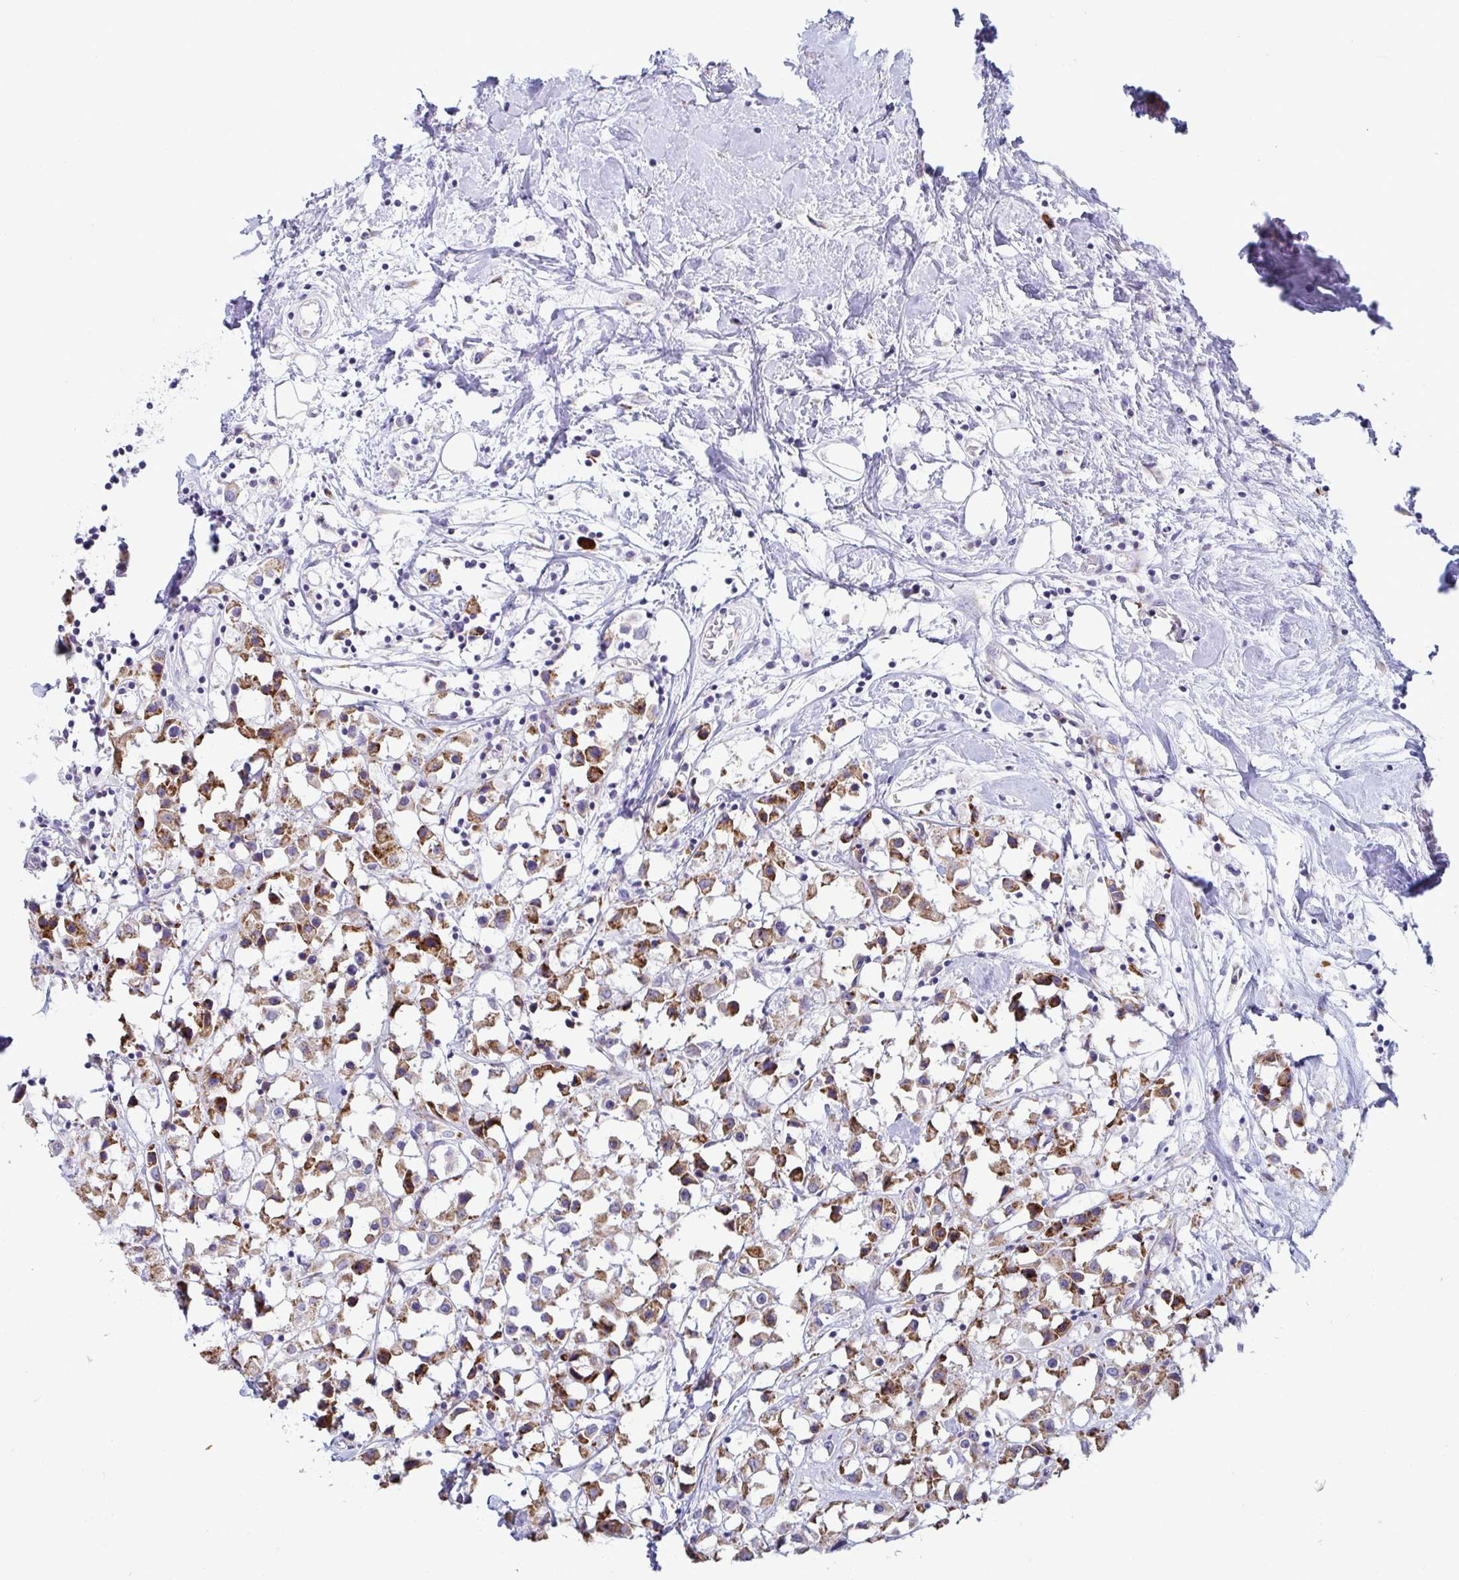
{"staining": {"intensity": "moderate", "quantity": ">75%", "location": "cytoplasmic/membranous"}, "tissue": "breast cancer", "cell_type": "Tumor cells", "image_type": "cancer", "snomed": [{"axis": "morphology", "description": "Duct carcinoma"}, {"axis": "topography", "description": "Breast"}], "caption": "Protein staining of breast infiltrating ductal carcinoma tissue exhibits moderate cytoplasmic/membranous expression in about >75% of tumor cells.", "gene": "TFPI2", "patient": {"sex": "female", "age": 61}}